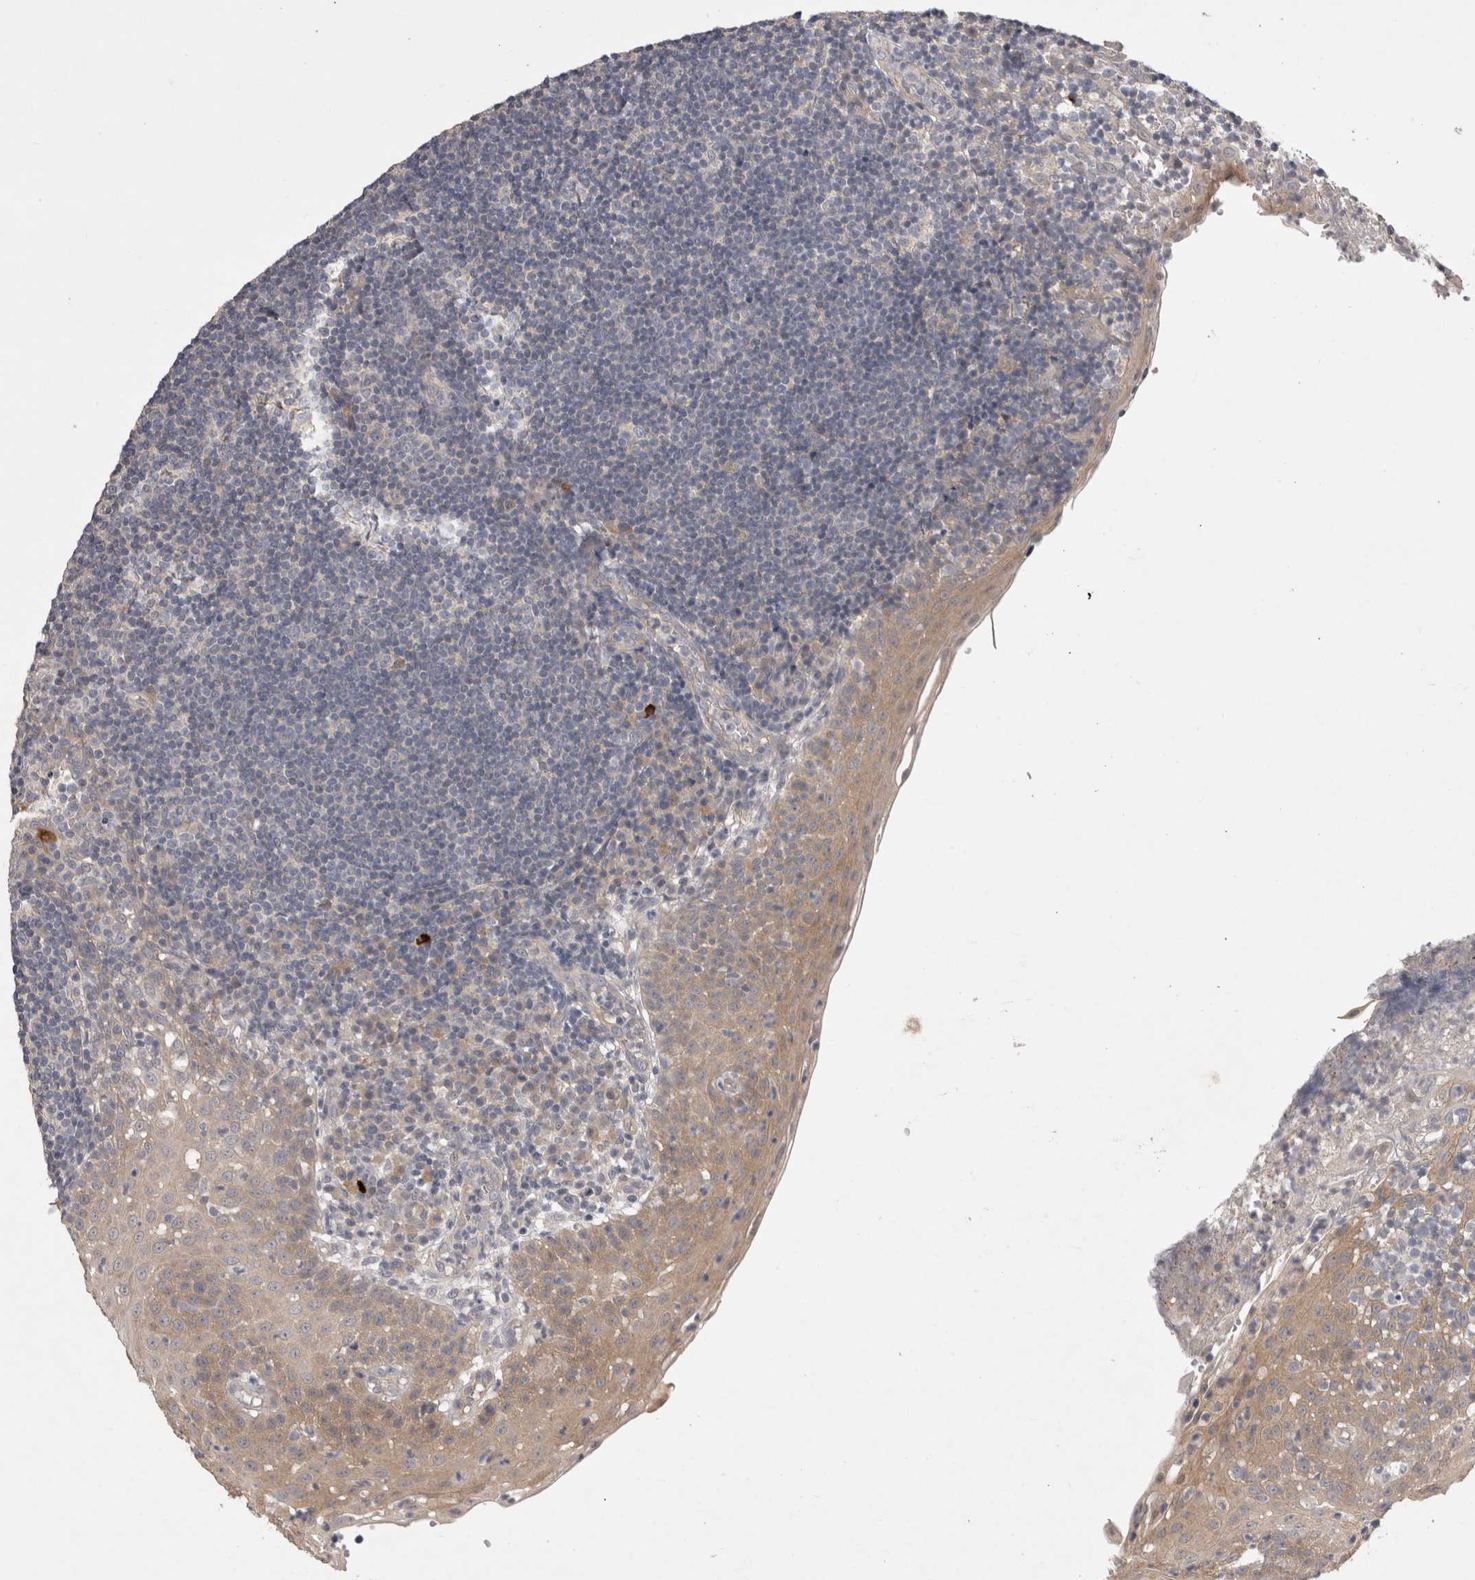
{"staining": {"intensity": "negative", "quantity": "none", "location": "none"}, "tissue": "tonsil", "cell_type": "Germinal center cells", "image_type": "normal", "snomed": [{"axis": "morphology", "description": "Normal tissue, NOS"}, {"axis": "topography", "description": "Tonsil"}], "caption": "The micrograph exhibits no significant expression in germinal center cells of tonsil.", "gene": "CERS3", "patient": {"sex": "female", "age": 40}}